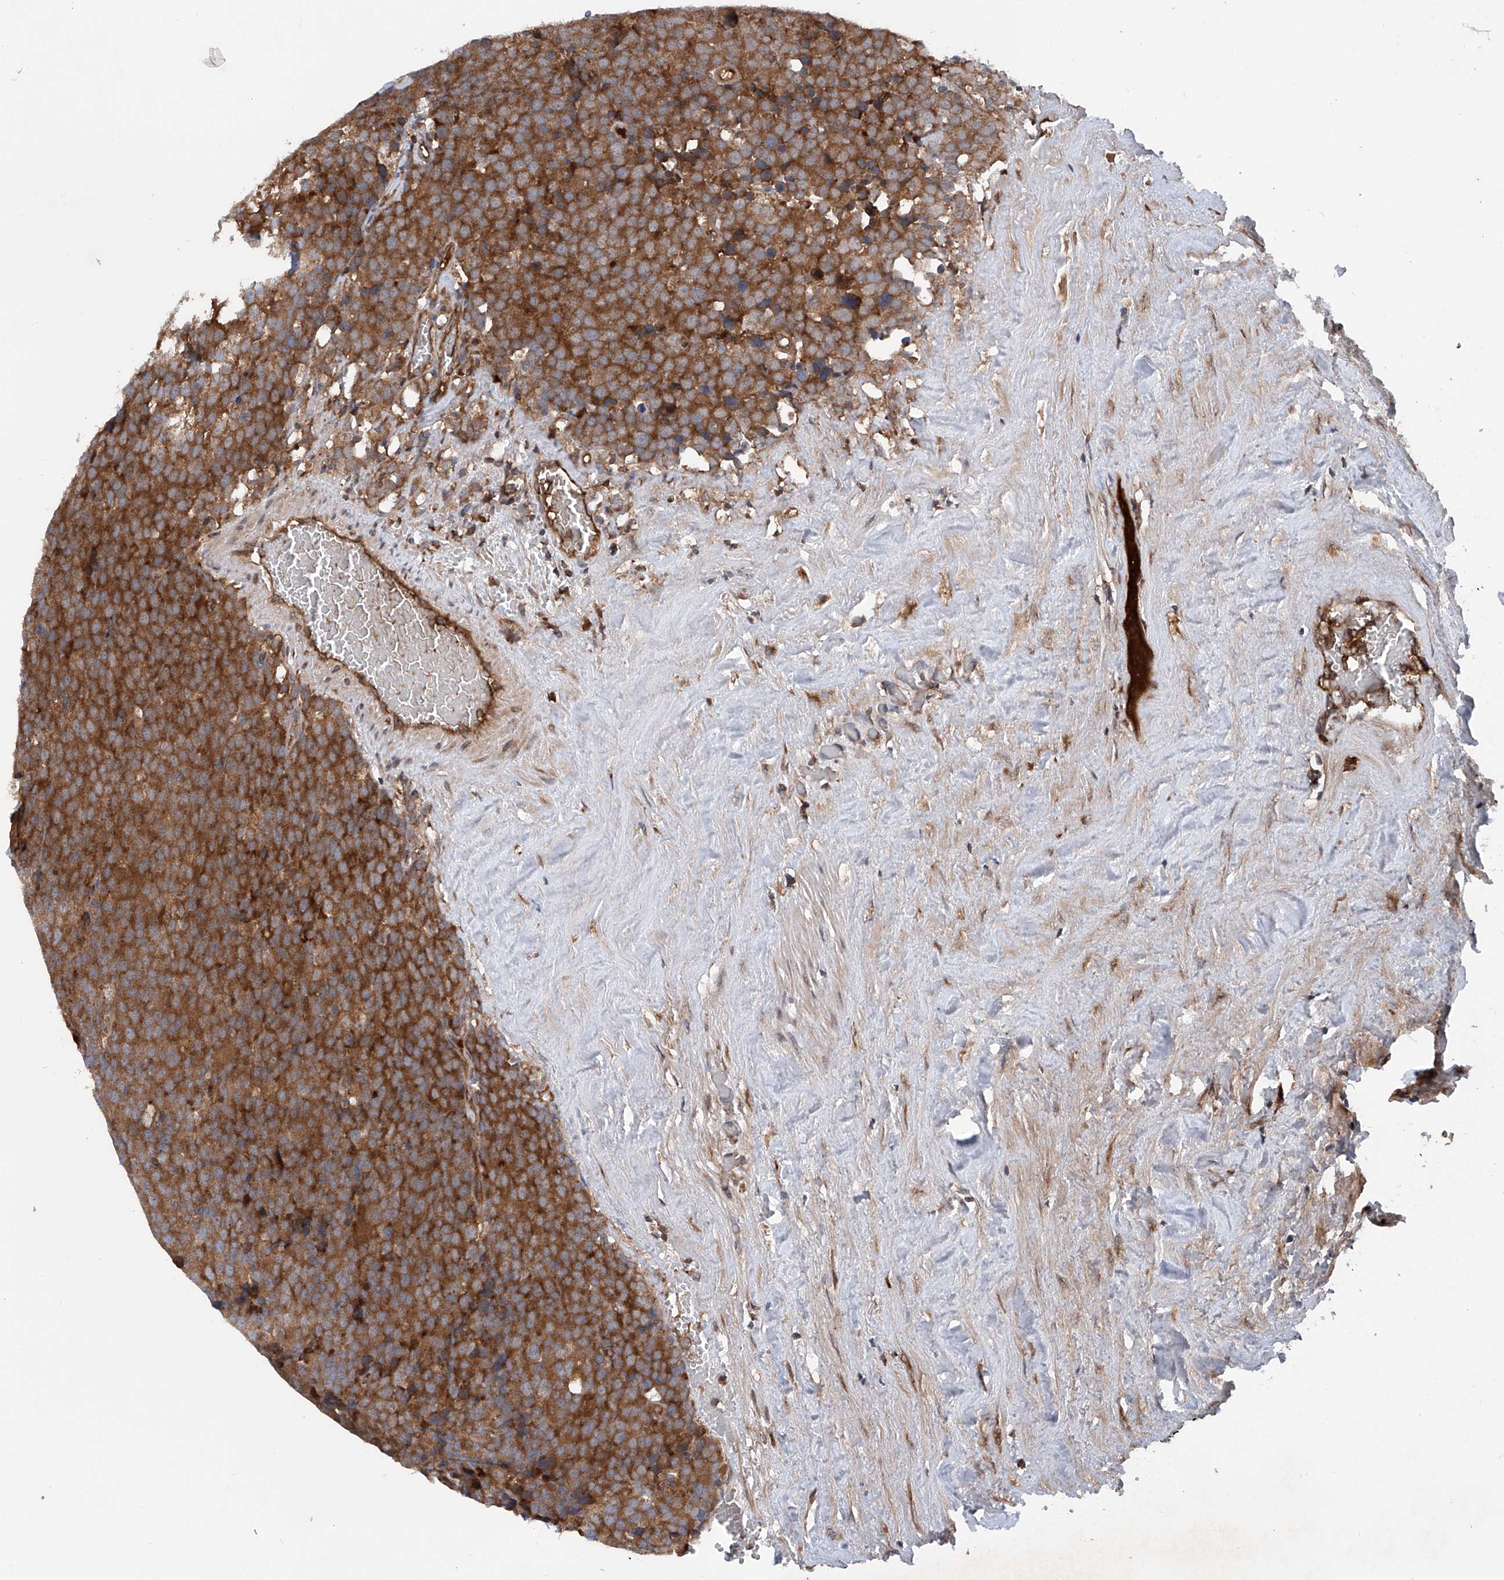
{"staining": {"intensity": "strong", "quantity": ">75%", "location": "cytoplasmic/membranous"}, "tissue": "testis cancer", "cell_type": "Tumor cells", "image_type": "cancer", "snomed": [{"axis": "morphology", "description": "Seminoma, NOS"}, {"axis": "topography", "description": "Testis"}], "caption": "The histopathology image exhibits immunohistochemical staining of testis cancer. There is strong cytoplasmic/membranous positivity is present in approximately >75% of tumor cells.", "gene": "ASCC3", "patient": {"sex": "male", "age": 71}}